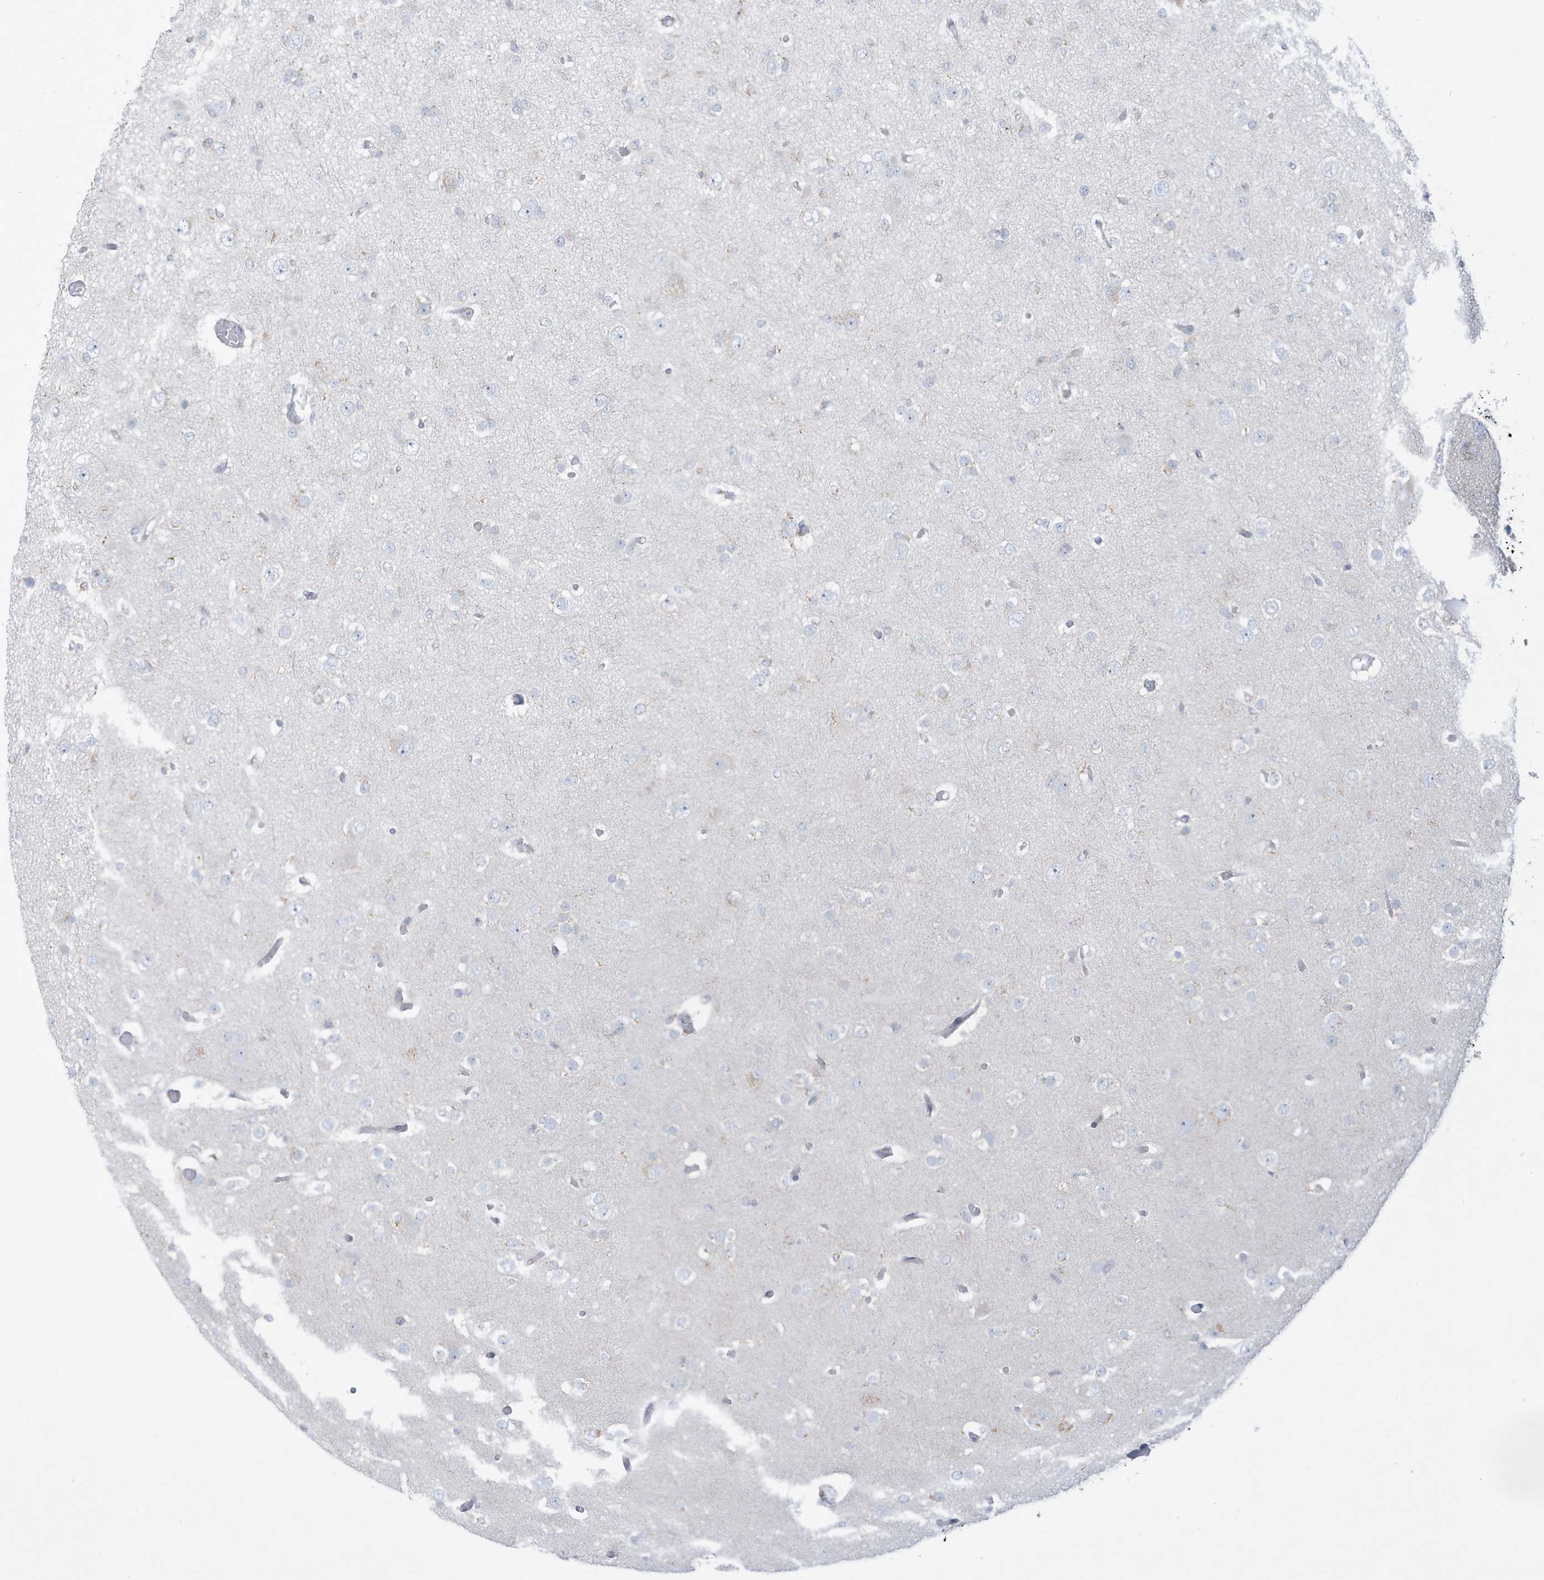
{"staining": {"intensity": "negative", "quantity": "none", "location": "none"}, "tissue": "glioma", "cell_type": "Tumor cells", "image_type": "cancer", "snomed": [{"axis": "morphology", "description": "Glioma, malignant, Low grade"}, {"axis": "topography", "description": "Brain"}], "caption": "Immunohistochemistry of human glioma demonstrates no staining in tumor cells.", "gene": "SLAMF9", "patient": {"sex": "female", "age": 22}}